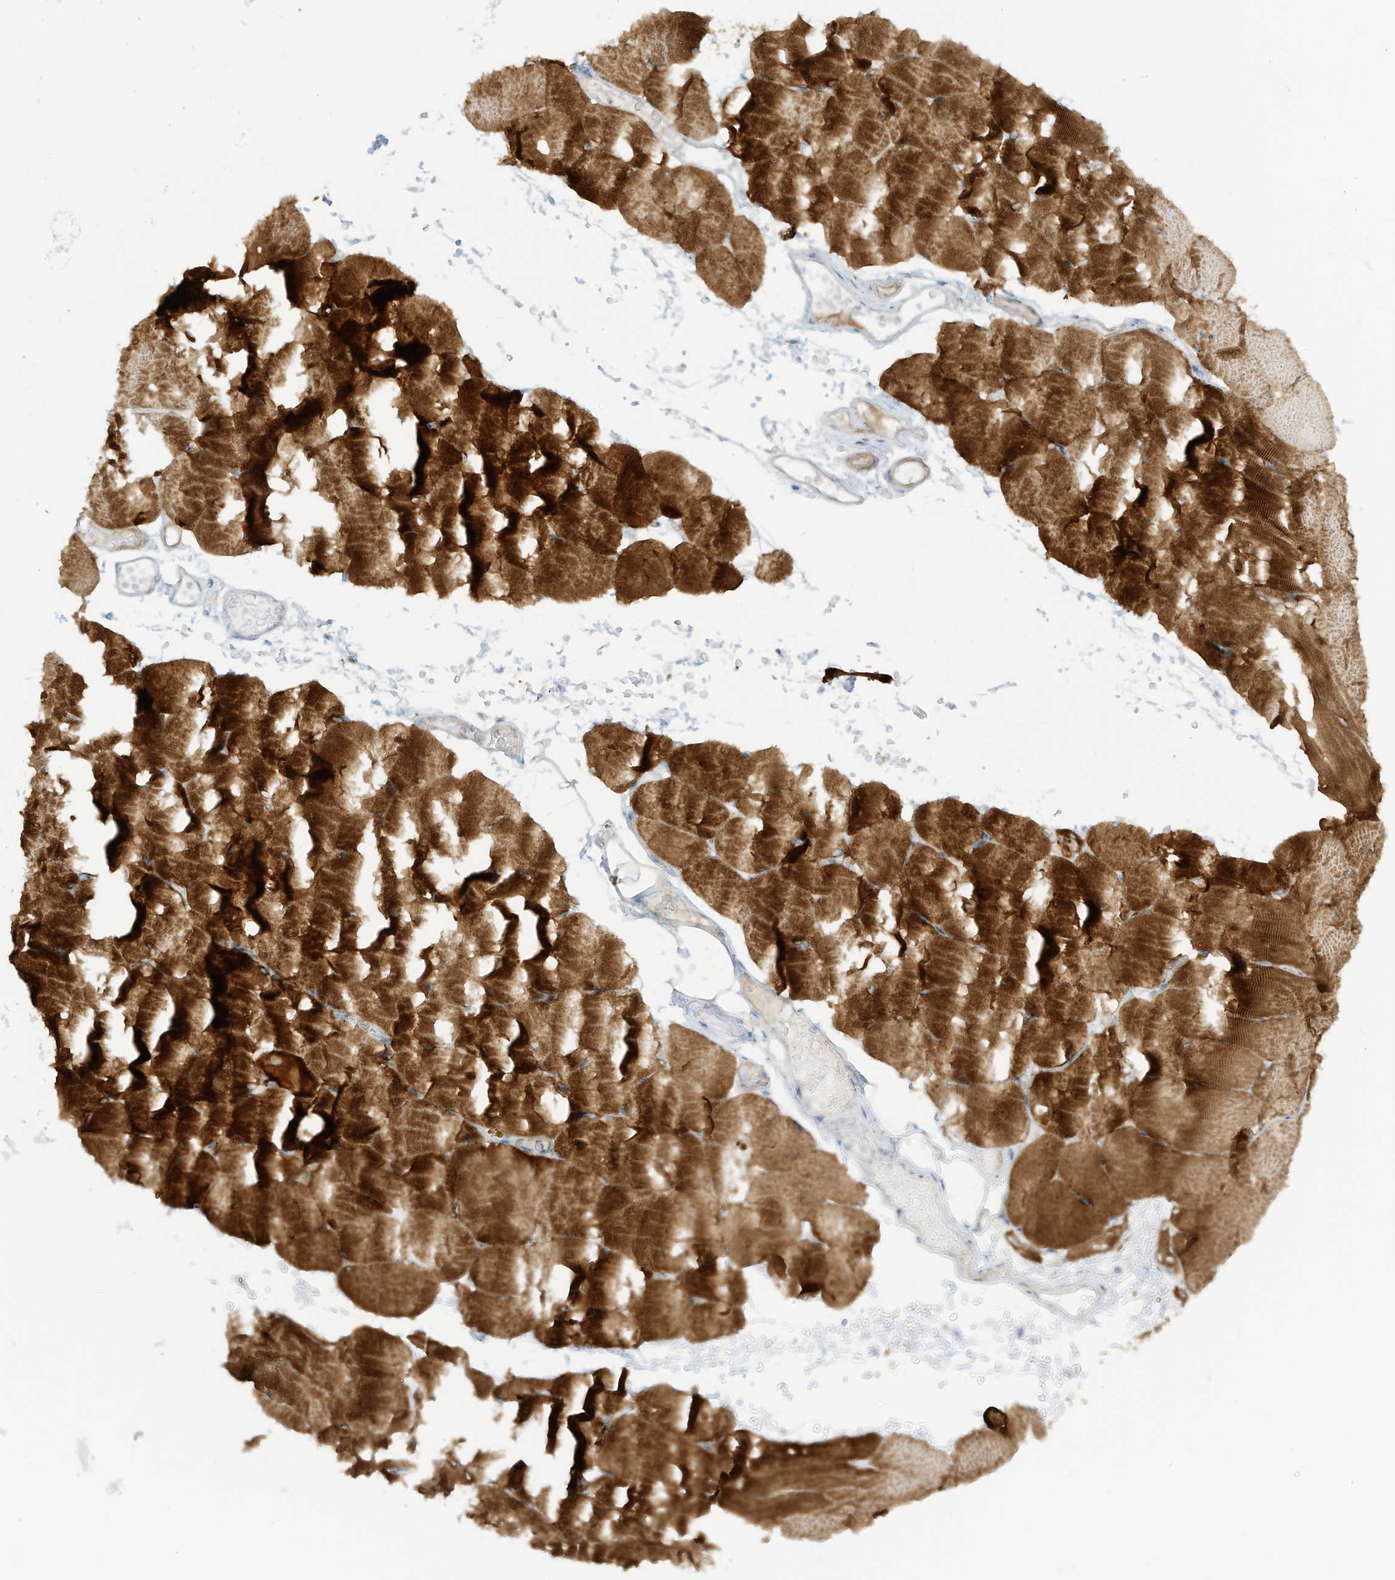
{"staining": {"intensity": "strong", "quantity": ">75%", "location": "cytoplasmic/membranous"}, "tissue": "skeletal muscle", "cell_type": "Myocytes", "image_type": "normal", "snomed": [{"axis": "morphology", "description": "Normal tissue, NOS"}, {"axis": "topography", "description": "Skeletal muscle"}, {"axis": "topography", "description": "Parathyroid gland"}], "caption": "Strong cytoplasmic/membranous expression is identified in about >75% of myocytes in benign skeletal muscle.", "gene": "C11orf87", "patient": {"sex": "female", "age": 37}}